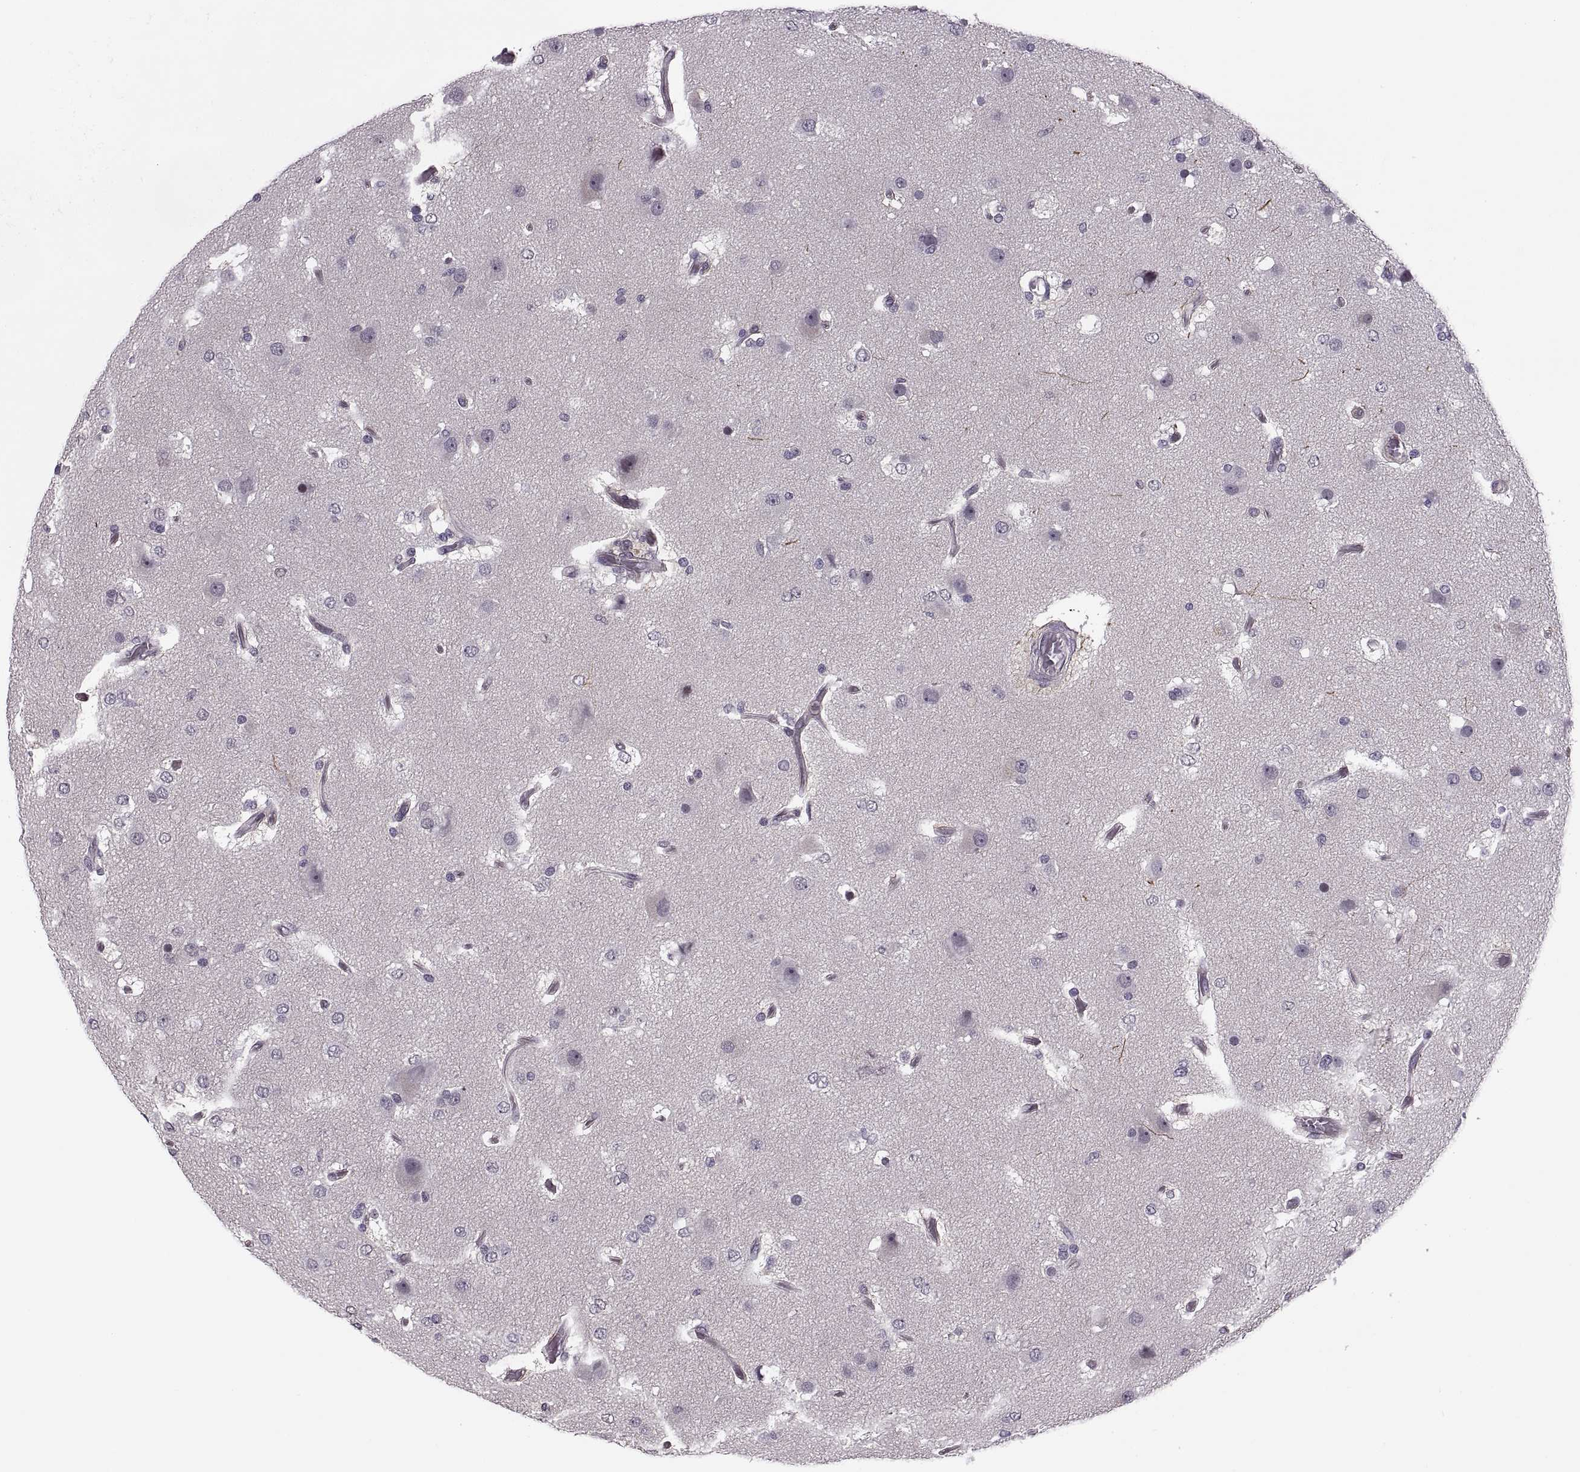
{"staining": {"intensity": "negative", "quantity": "none", "location": "none"}, "tissue": "glioma", "cell_type": "Tumor cells", "image_type": "cancer", "snomed": [{"axis": "morphology", "description": "Glioma, malignant, High grade"}, {"axis": "topography", "description": "Brain"}], "caption": "An immunohistochemistry image of malignant glioma (high-grade) is shown. There is no staining in tumor cells of malignant glioma (high-grade).", "gene": "LUZP2", "patient": {"sex": "female", "age": 63}}